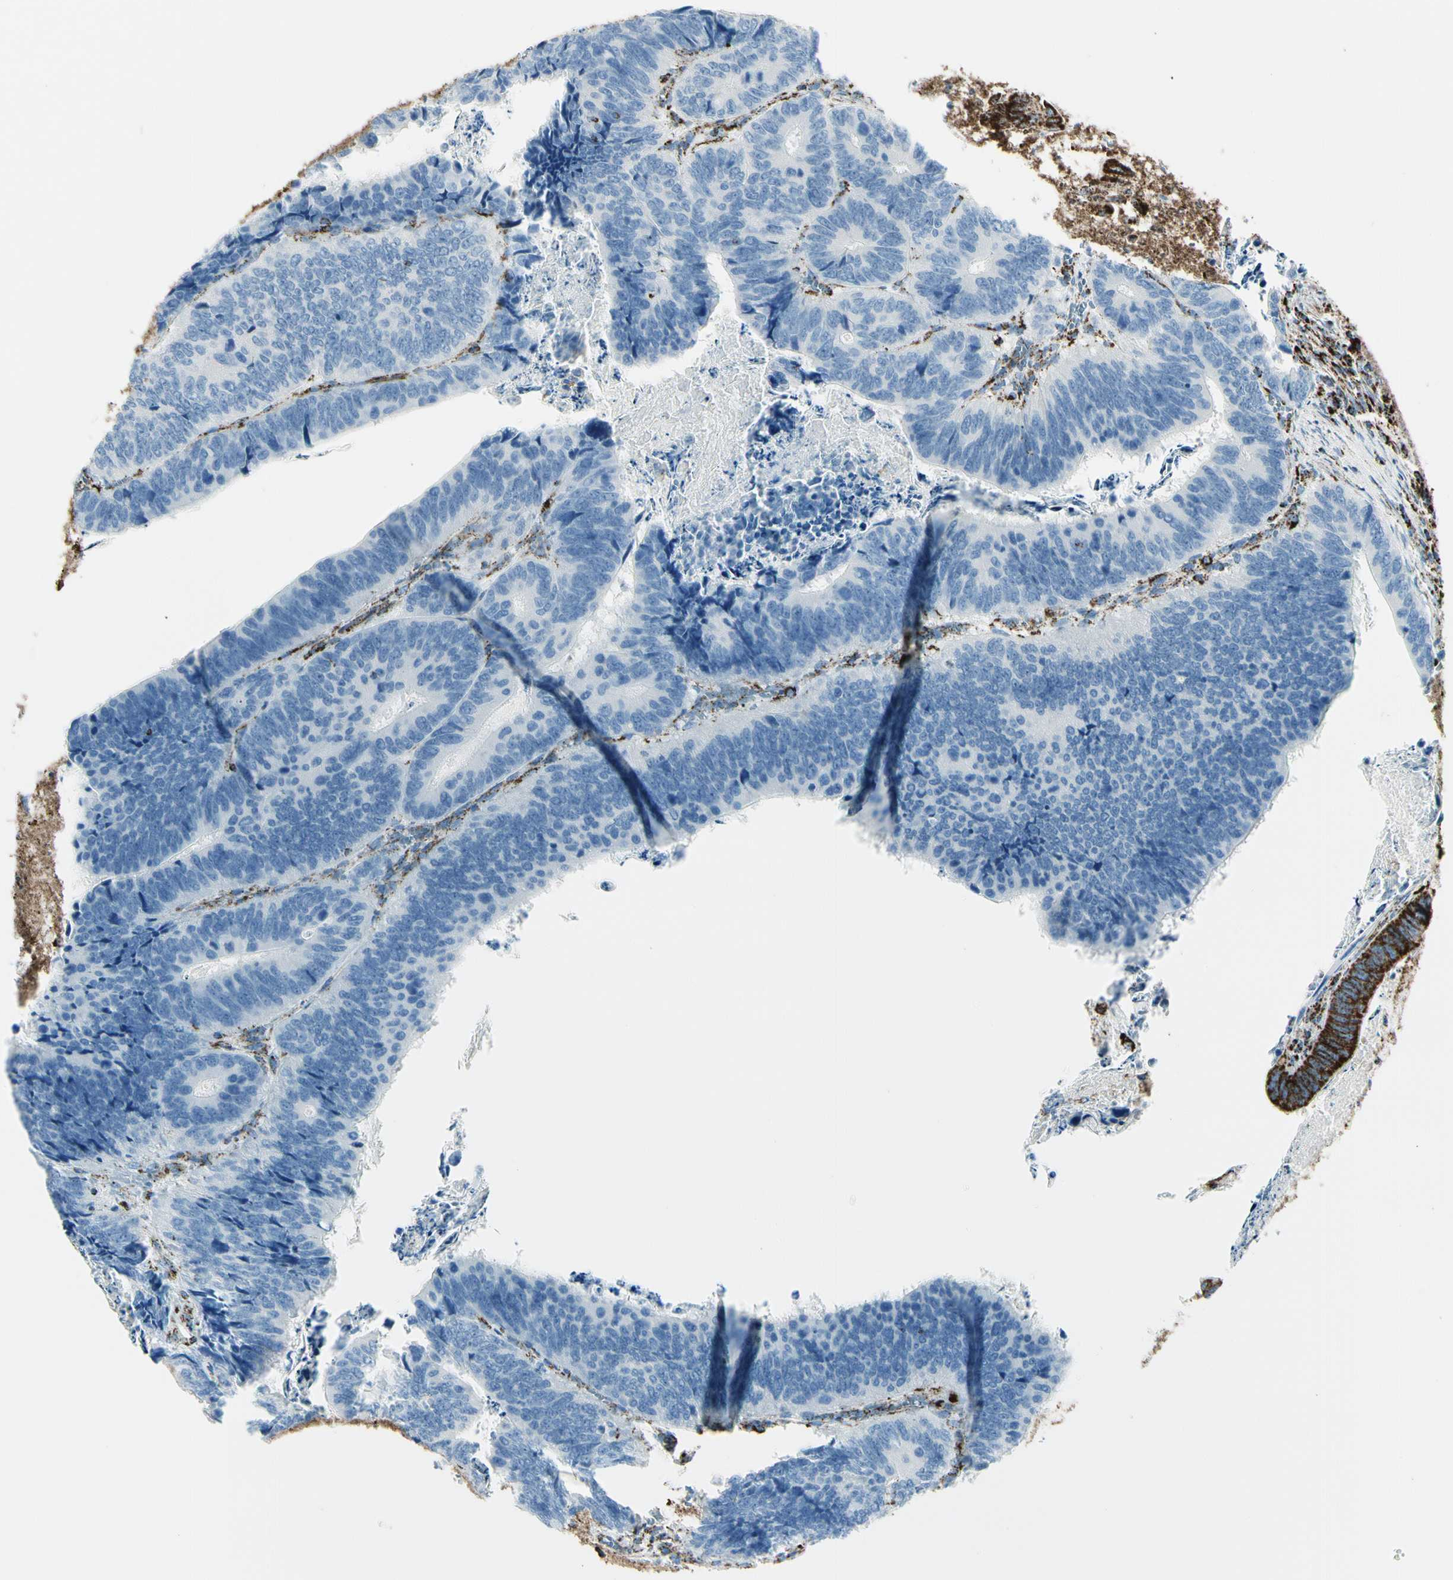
{"staining": {"intensity": "negative", "quantity": "none", "location": "none"}, "tissue": "colorectal cancer", "cell_type": "Tumor cells", "image_type": "cancer", "snomed": [{"axis": "morphology", "description": "Adenocarcinoma, NOS"}, {"axis": "topography", "description": "Colon"}], "caption": "The micrograph reveals no significant expression in tumor cells of adenocarcinoma (colorectal).", "gene": "ME2", "patient": {"sex": "male", "age": 72}}